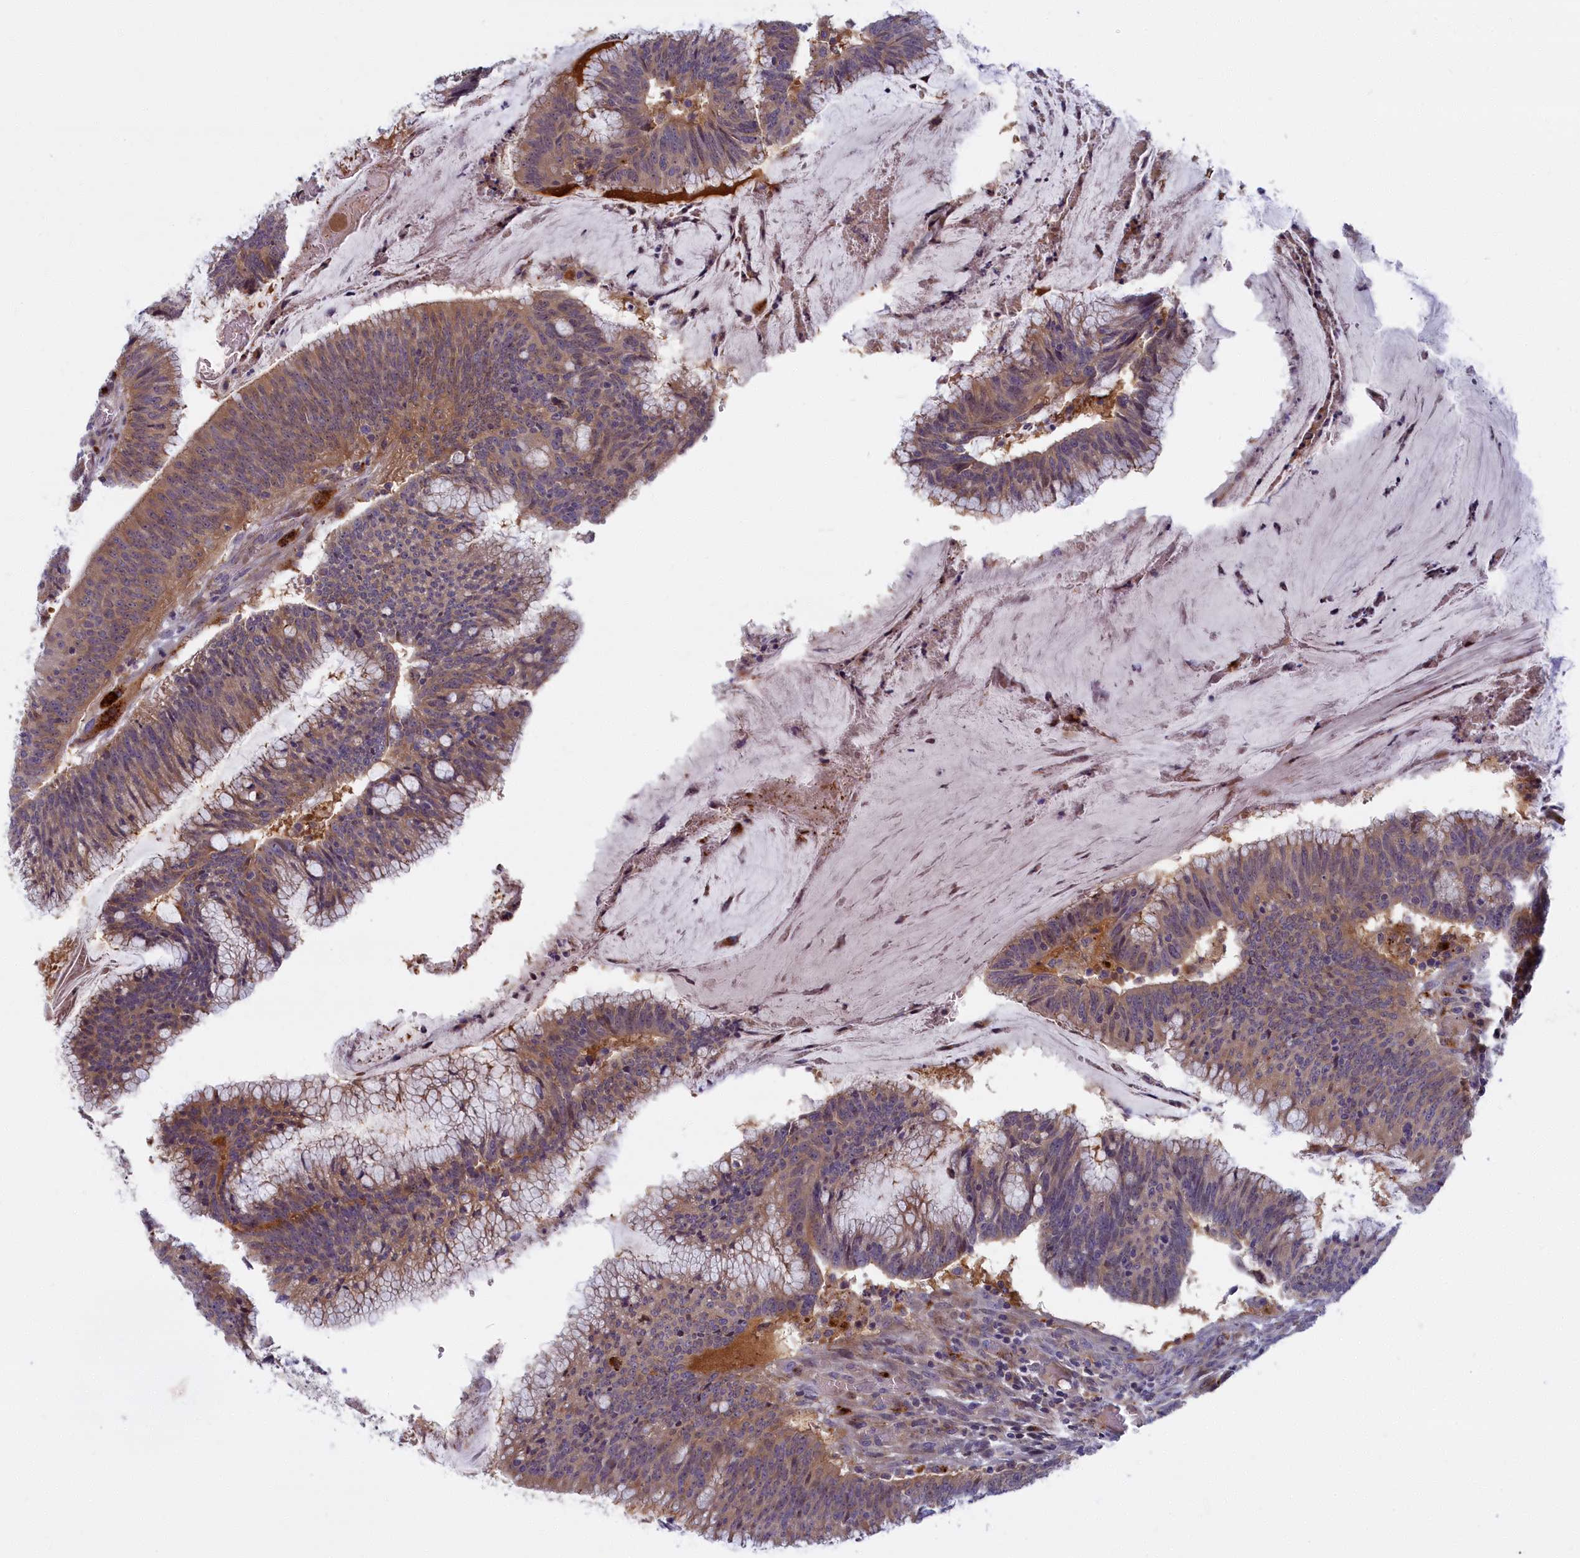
{"staining": {"intensity": "moderate", "quantity": "25%-75%", "location": "cytoplasmic/membranous"}, "tissue": "colorectal cancer", "cell_type": "Tumor cells", "image_type": "cancer", "snomed": [{"axis": "morphology", "description": "Adenocarcinoma, NOS"}, {"axis": "topography", "description": "Rectum"}], "caption": "DAB (3,3'-diaminobenzidine) immunohistochemical staining of colorectal cancer shows moderate cytoplasmic/membranous protein expression in about 25%-75% of tumor cells.", "gene": "FCSK", "patient": {"sex": "female", "age": 77}}